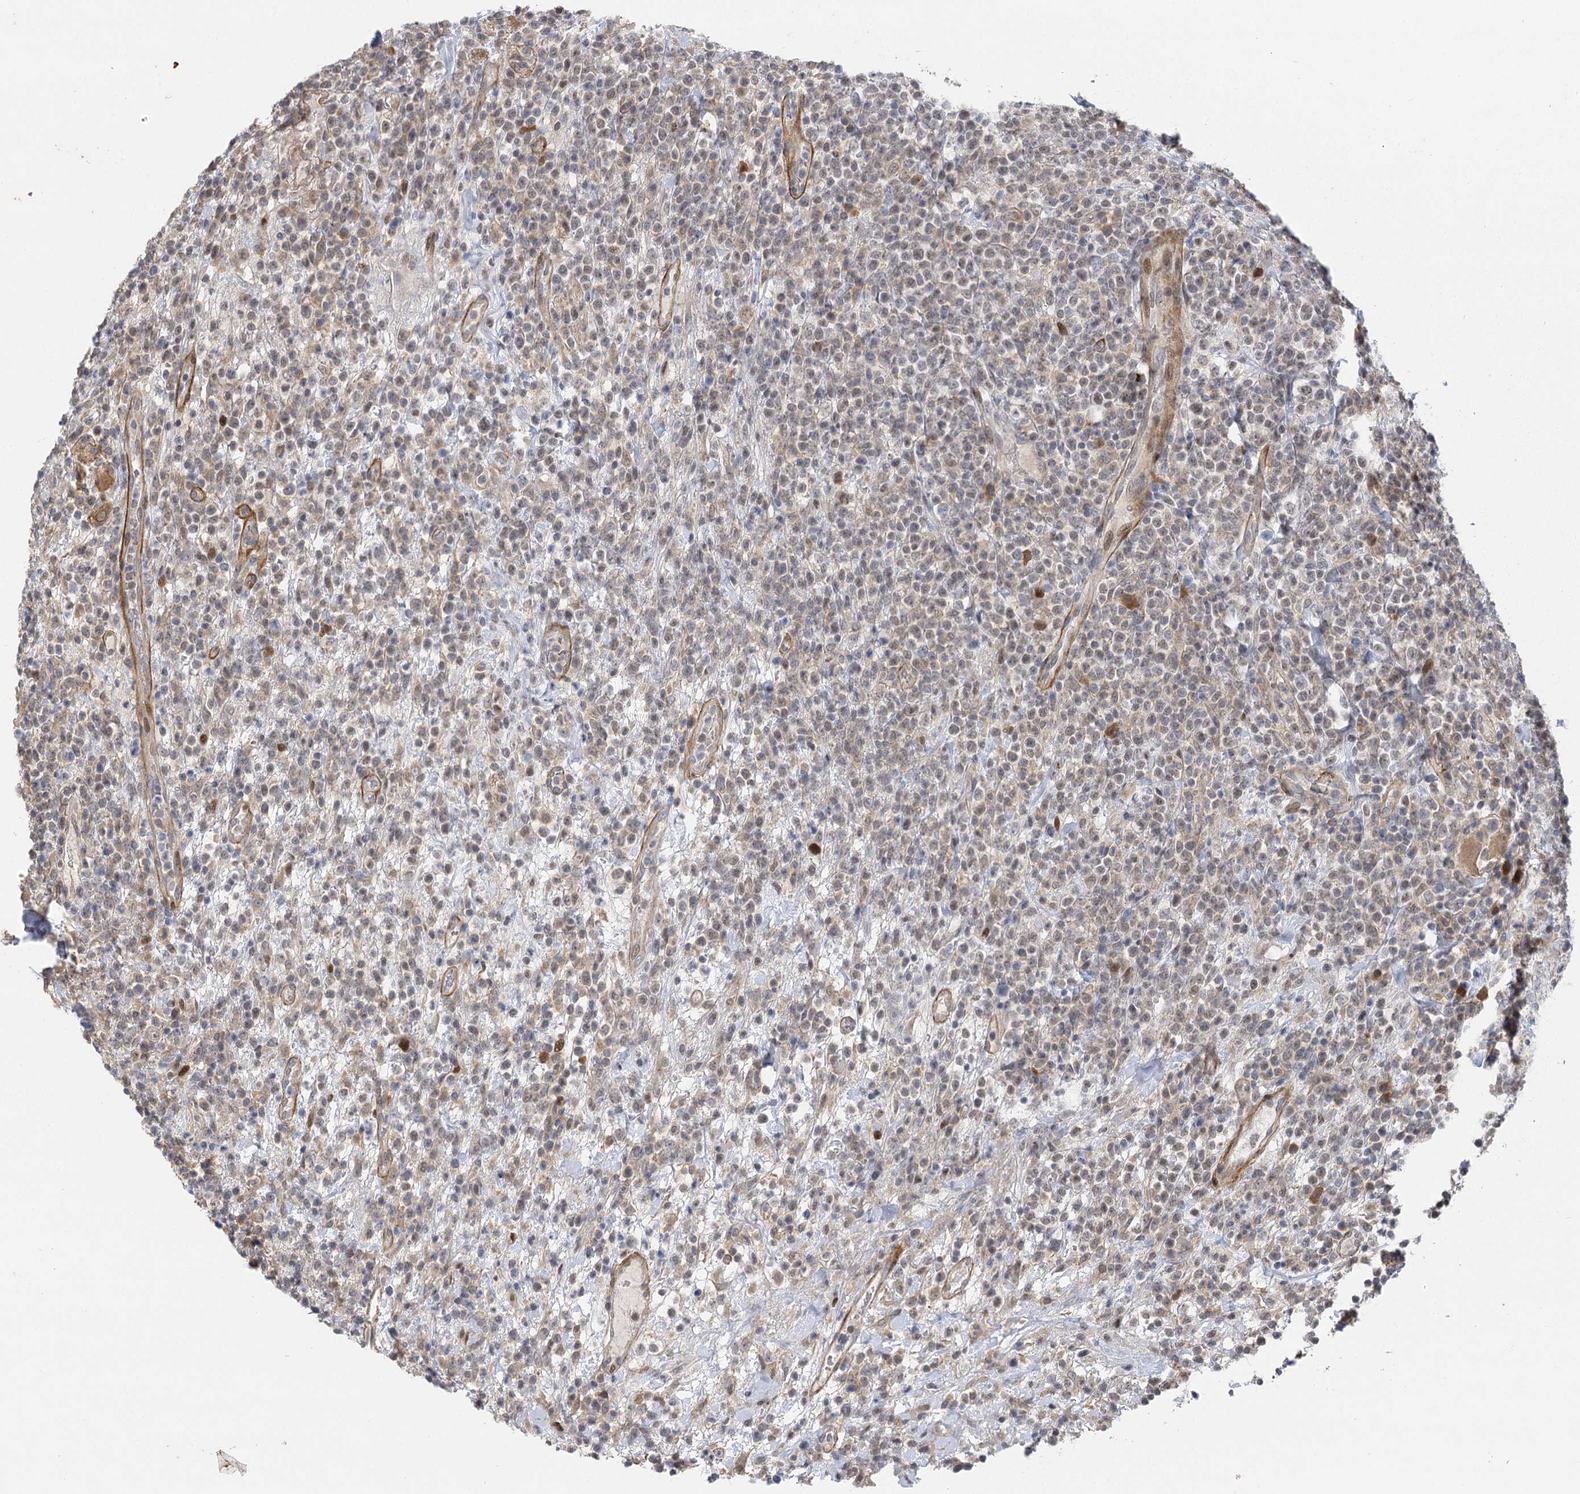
{"staining": {"intensity": "weak", "quantity": "<25%", "location": "nuclear"}, "tissue": "lymphoma", "cell_type": "Tumor cells", "image_type": "cancer", "snomed": [{"axis": "morphology", "description": "Malignant lymphoma, non-Hodgkin's type, High grade"}, {"axis": "topography", "description": "Colon"}], "caption": "Protein analysis of lymphoma displays no significant positivity in tumor cells.", "gene": "IL11RA", "patient": {"sex": "female", "age": 53}}